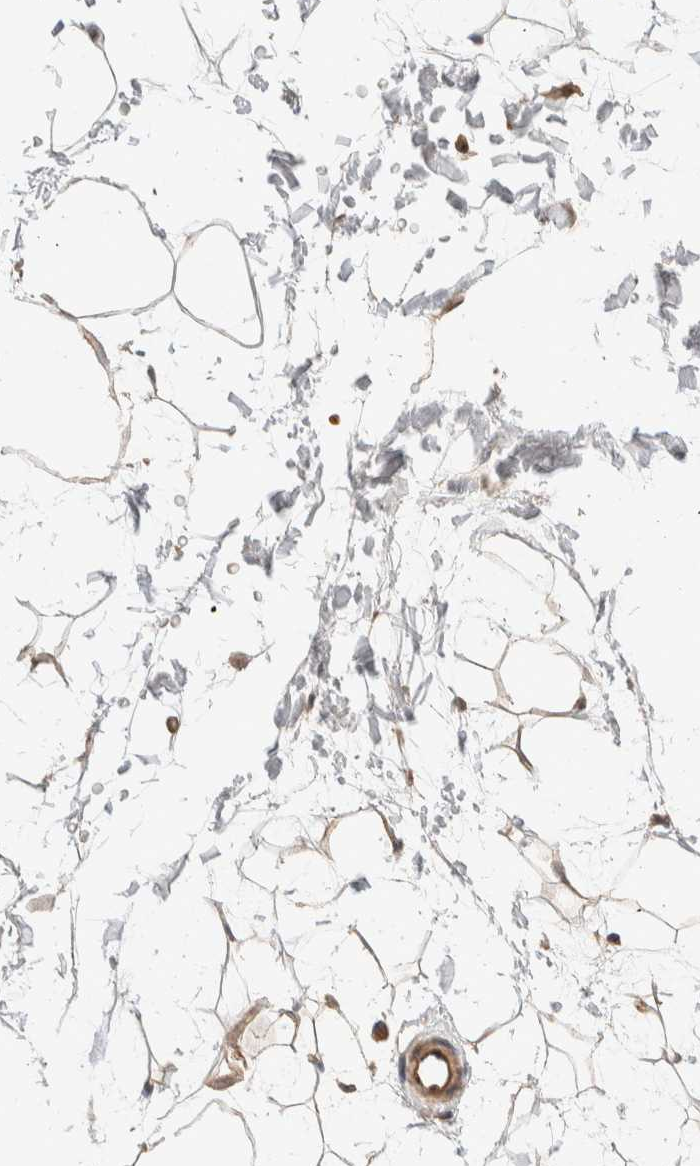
{"staining": {"intensity": "moderate", "quantity": ">75%", "location": "cytoplasmic/membranous"}, "tissue": "adipose tissue", "cell_type": "Adipocytes", "image_type": "normal", "snomed": [{"axis": "morphology", "description": "Normal tissue, NOS"}, {"axis": "topography", "description": "Soft tissue"}], "caption": "Protein expression analysis of normal human adipose tissue reveals moderate cytoplasmic/membranous expression in about >75% of adipocytes.", "gene": "ERC1", "patient": {"sex": "male", "age": 72}}